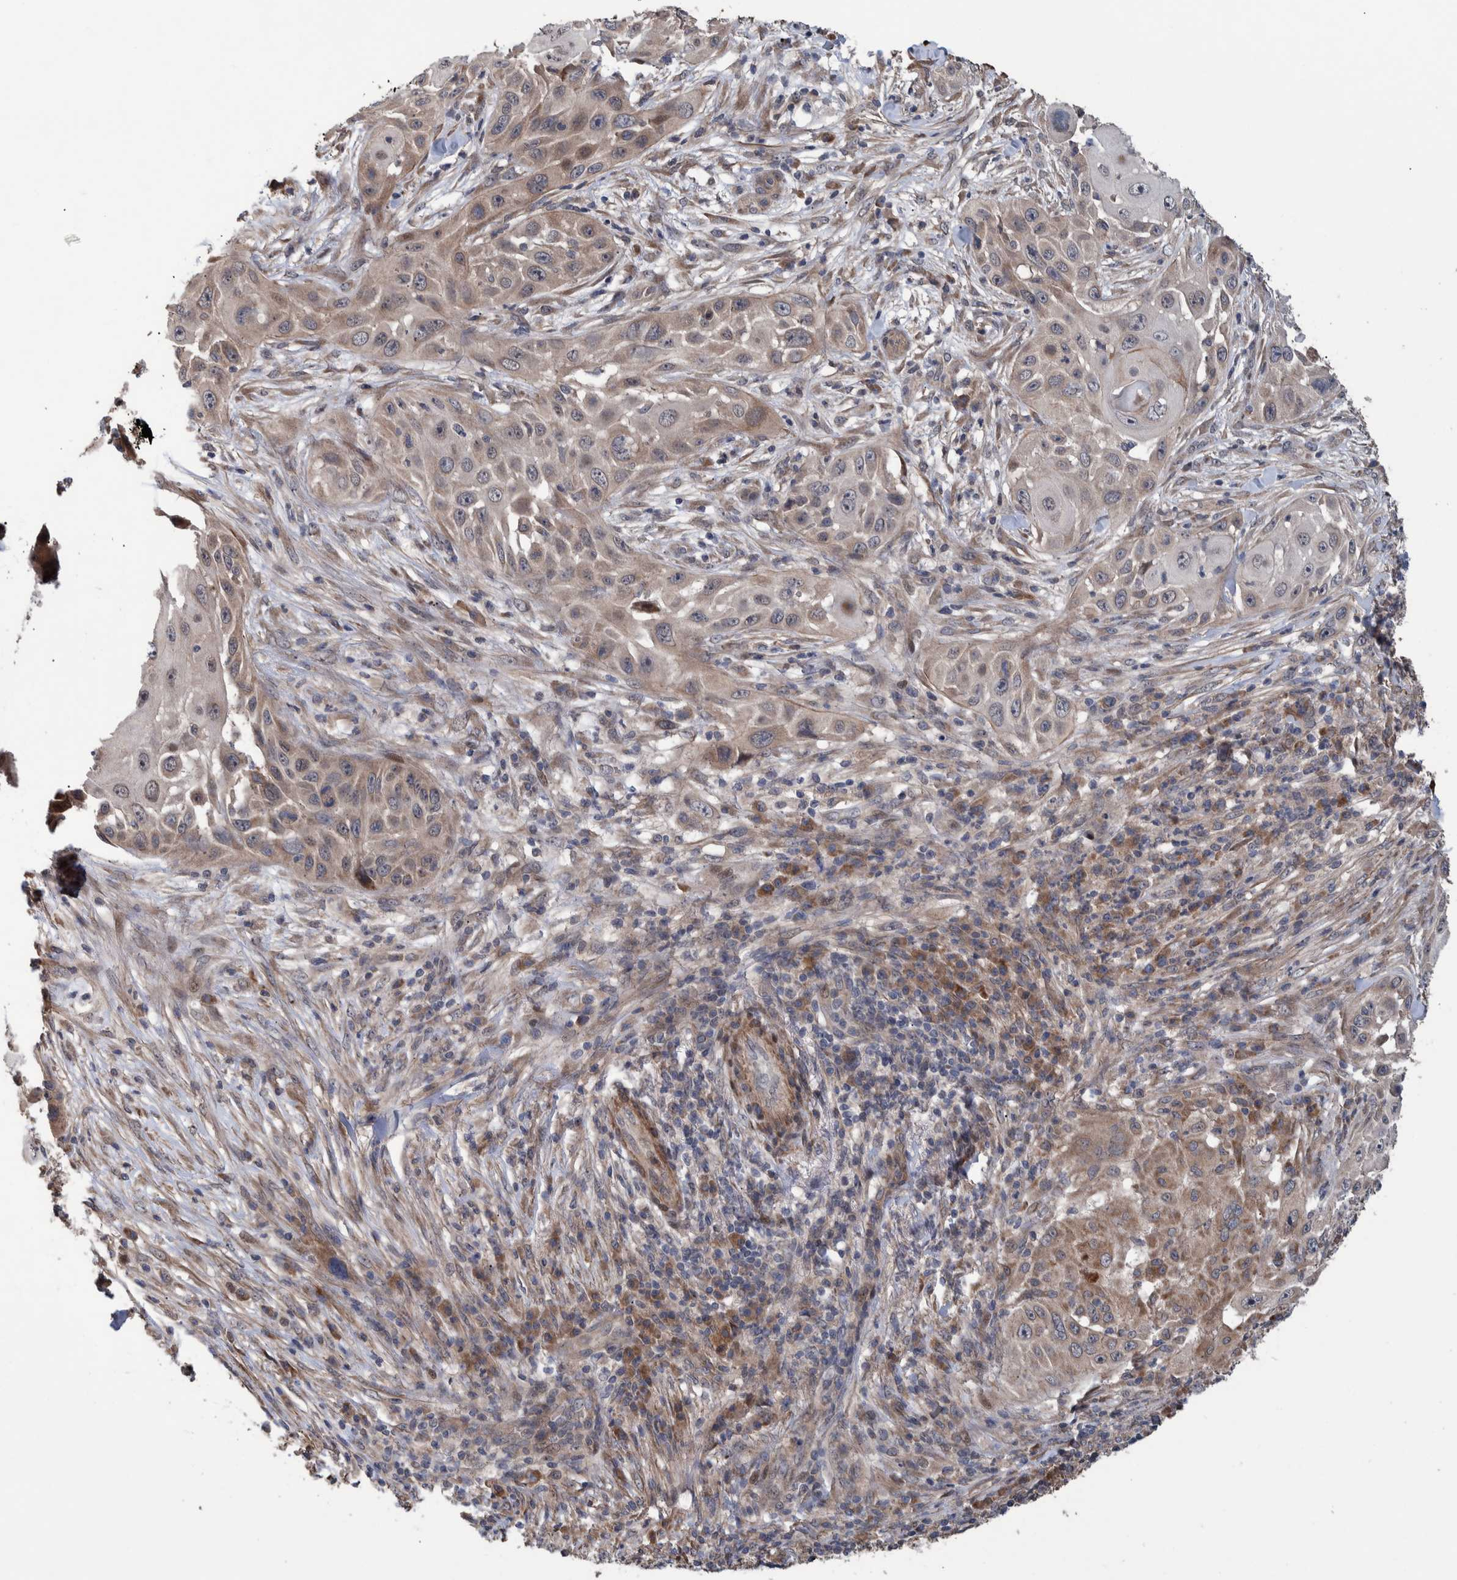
{"staining": {"intensity": "strong", "quantity": "<25%", "location": "cytoplasmic/membranous"}, "tissue": "skin cancer", "cell_type": "Tumor cells", "image_type": "cancer", "snomed": [{"axis": "morphology", "description": "Squamous cell carcinoma, NOS"}, {"axis": "topography", "description": "Skin"}], "caption": "Tumor cells display strong cytoplasmic/membranous expression in about <25% of cells in skin squamous cell carcinoma. The staining is performed using DAB brown chromogen to label protein expression. The nuclei are counter-stained blue using hematoxylin.", "gene": "B3GNTL1", "patient": {"sex": "female", "age": 44}}